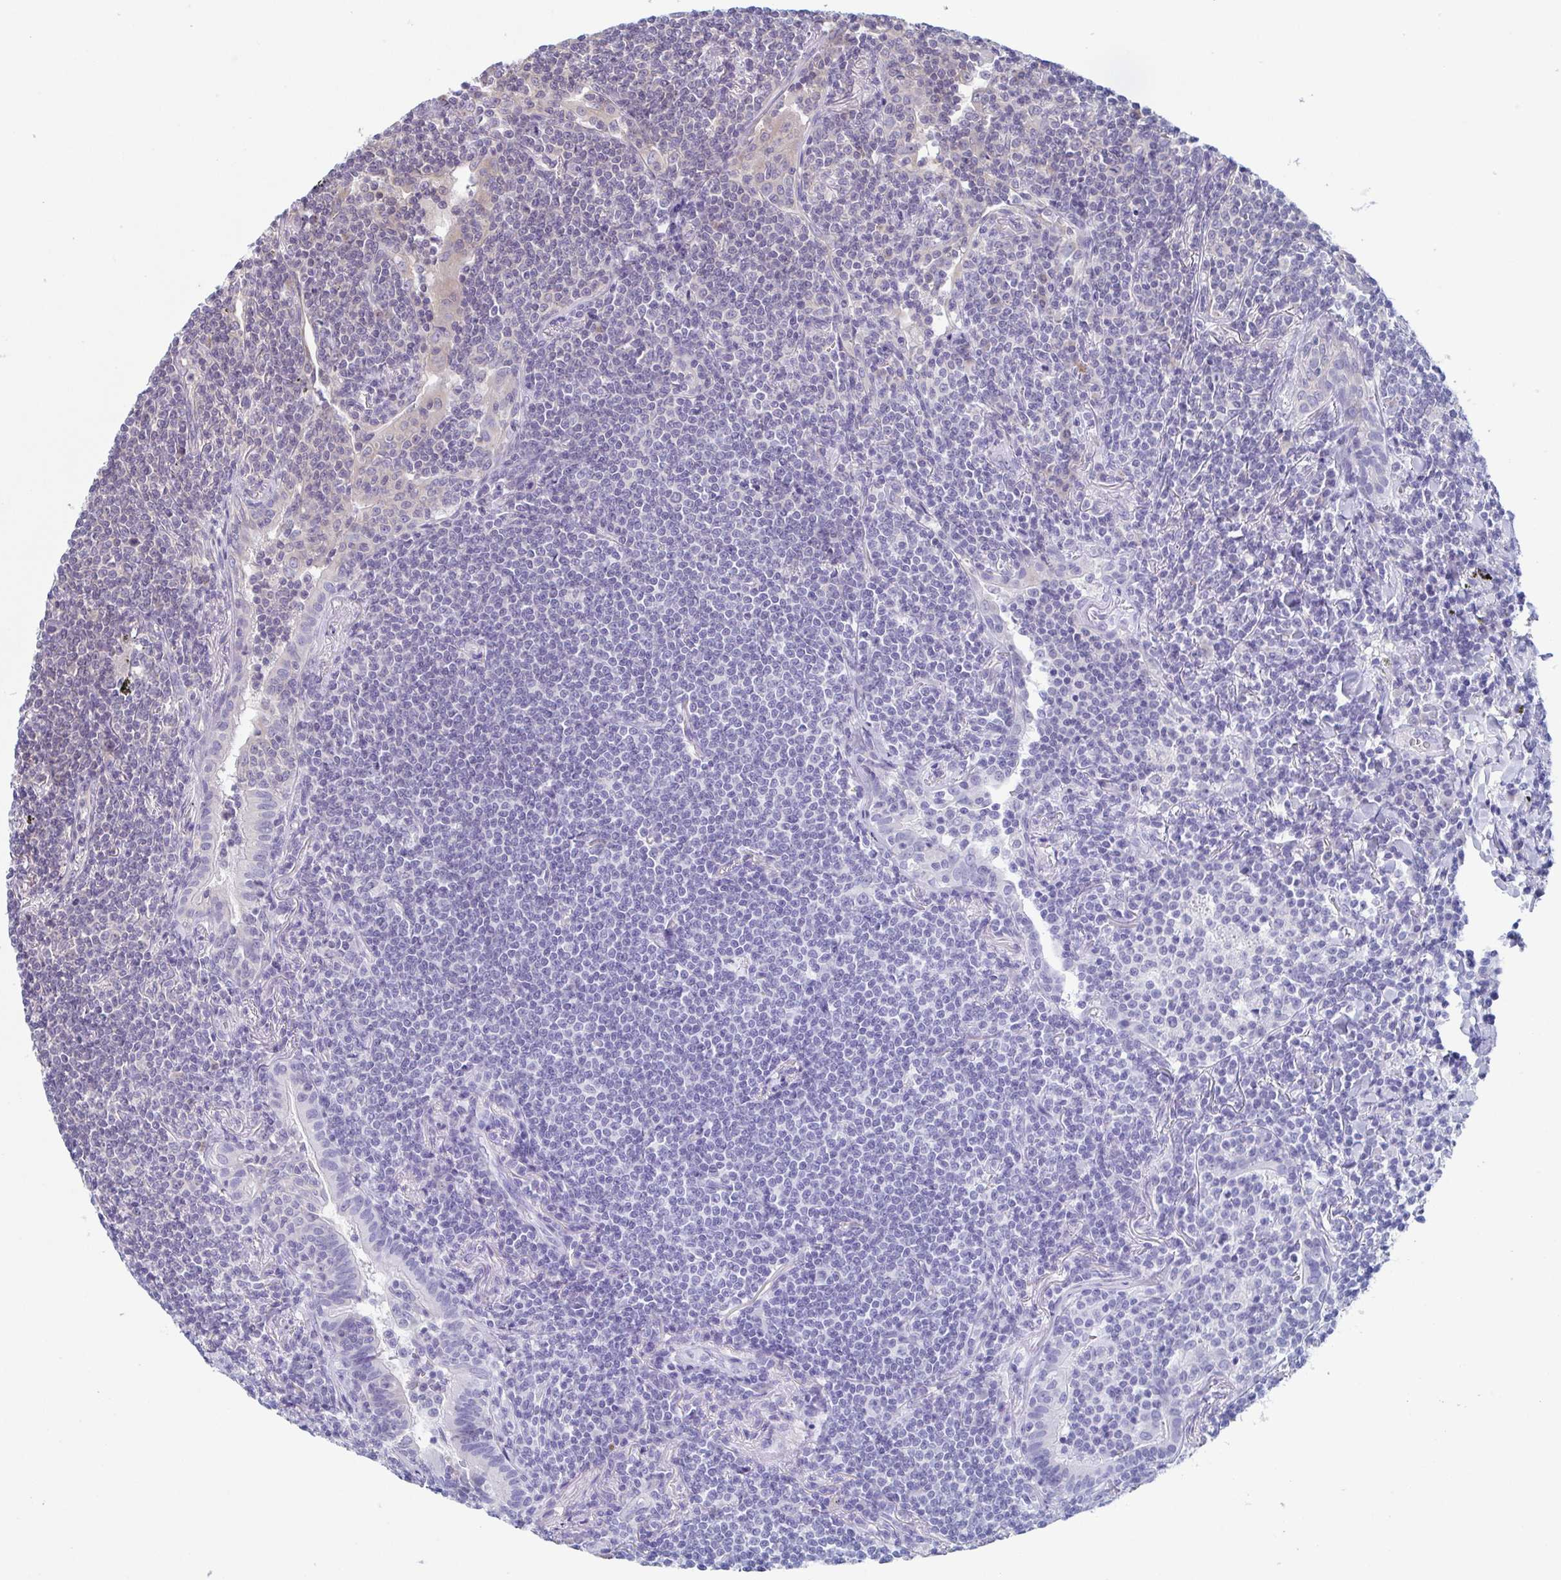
{"staining": {"intensity": "negative", "quantity": "none", "location": "none"}, "tissue": "lymphoma", "cell_type": "Tumor cells", "image_type": "cancer", "snomed": [{"axis": "morphology", "description": "Malignant lymphoma, non-Hodgkin's type, Low grade"}, {"axis": "topography", "description": "Lung"}], "caption": "The histopathology image shows no significant staining in tumor cells of low-grade malignant lymphoma, non-Hodgkin's type.", "gene": "COPB1", "patient": {"sex": "female", "age": 71}}